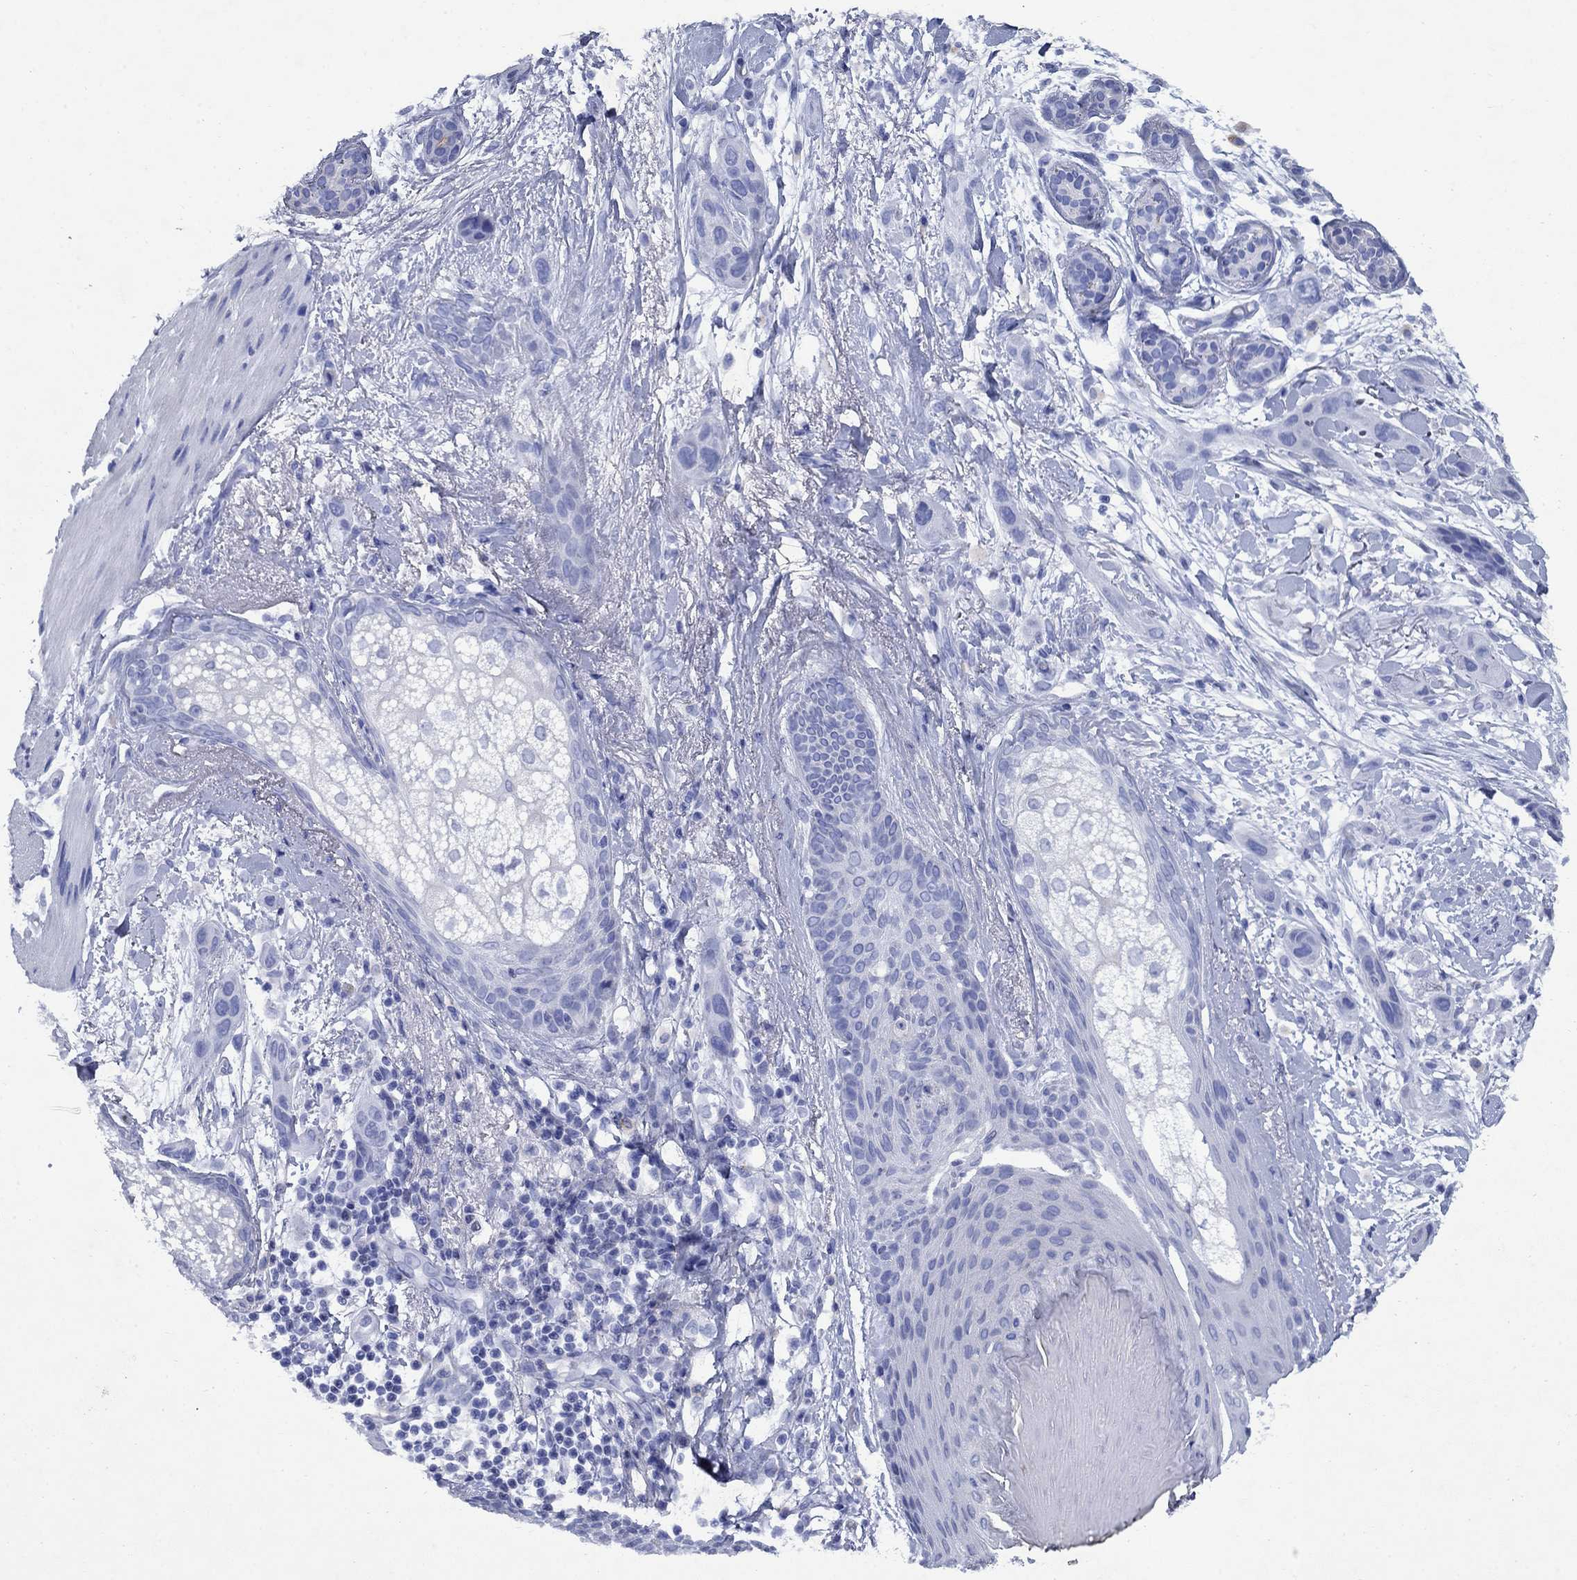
{"staining": {"intensity": "negative", "quantity": "none", "location": "none"}, "tissue": "skin cancer", "cell_type": "Tumor cells", "image_type": "cancer", "snomed": [{"axis": "morphology", "description": "Squamous cell carcinoma, NOS"}, {"axis": "topography", "description": "Skin"}], "caption": "A high-resolution histopathology image shows immunohistochemistry staining of squamous cell carcinoma (skin), which exhibits no significant positivity in tumor cells. (Brightfield microscopy of DAB immunohistochemistry (IHC) at high magnification).", "gene": "STAB2", "patient": {"sex": "male", "age": 79}}